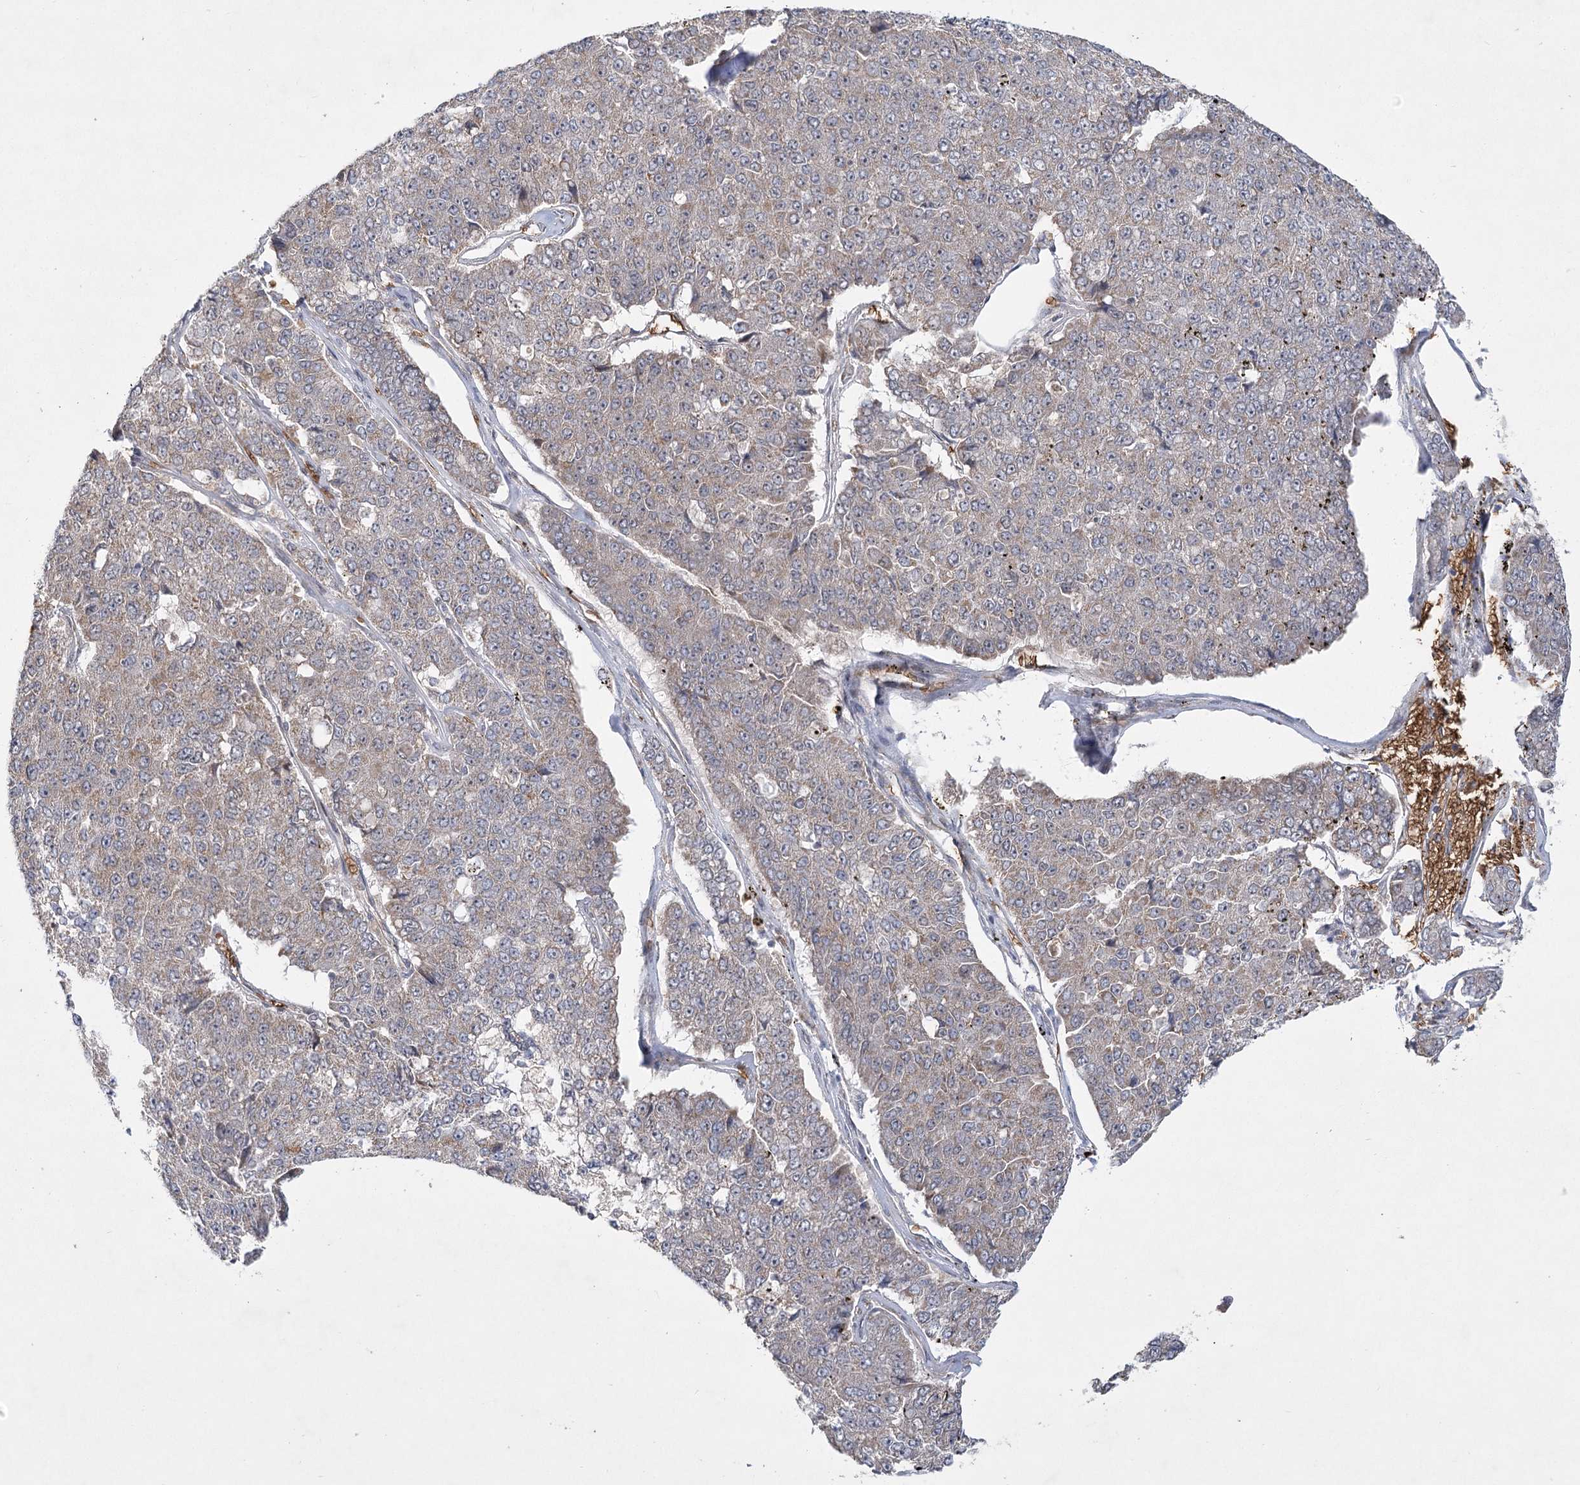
{"staining": {"intensity": "weak", "quantity": "25%-75%", "location": "cytoplasmic/membranous"}, "tissue": "pancreatic cancer", "cell_type": "Tumor cells", "image_type": "cancer", "snomed": [{"axis": "morphology", "description": "Adenocarcinoma, NOS"}, {"axis": "topography", "description": "Pancreas"}], "caption": "Immunohistochemistry (DAB) staining of pancreatic cancer shows weak cytoplasmic/membranous protein expression in approximately 25%-75% of tumor cells.", "gene": "NSMCE4A", "patient": {"sex": "male", "age": 50}}